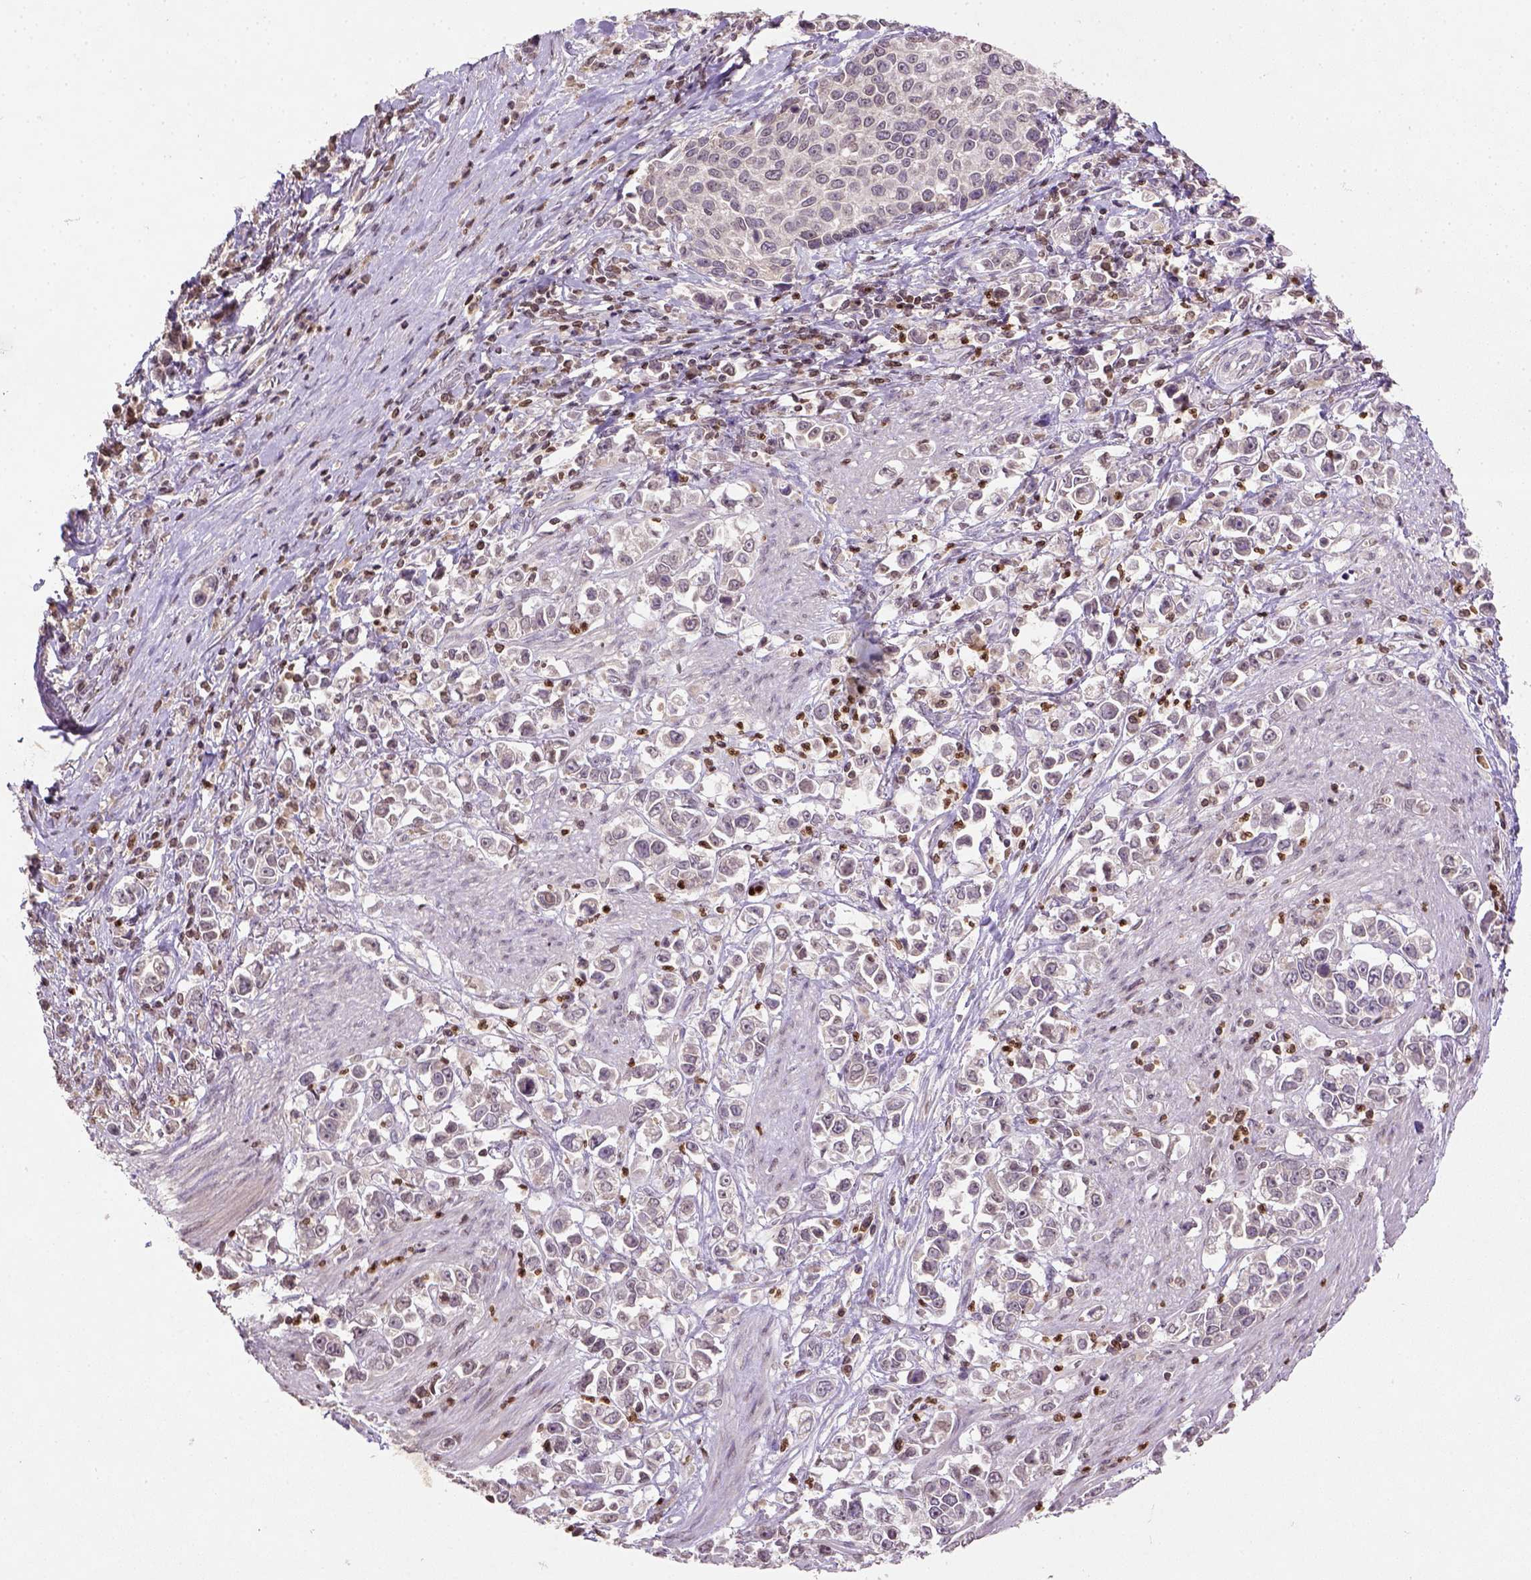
{"staining": {"intensity": "negative", "quantity": "none", "location": "none"}, "tissue": "stomach cancer", "cell_type": "Tumor cells", "image_type": "cancer", "snomed": [{"axis": "morphology", "description": "Adenocarcinoma, NOS"}, {"axis": "topography", "description": "Stomach"}], "caption": "An IHC micrograph of stomach cancer (adenocarcinoma) is shown. There is no staining in tumor cells of stomach cancer (adenocarcinoma). (Brightfield microscopy of DAB IHC at high magnification).", "gene": "NUDT3", "patient": {"sex": "male", "age": 93}}